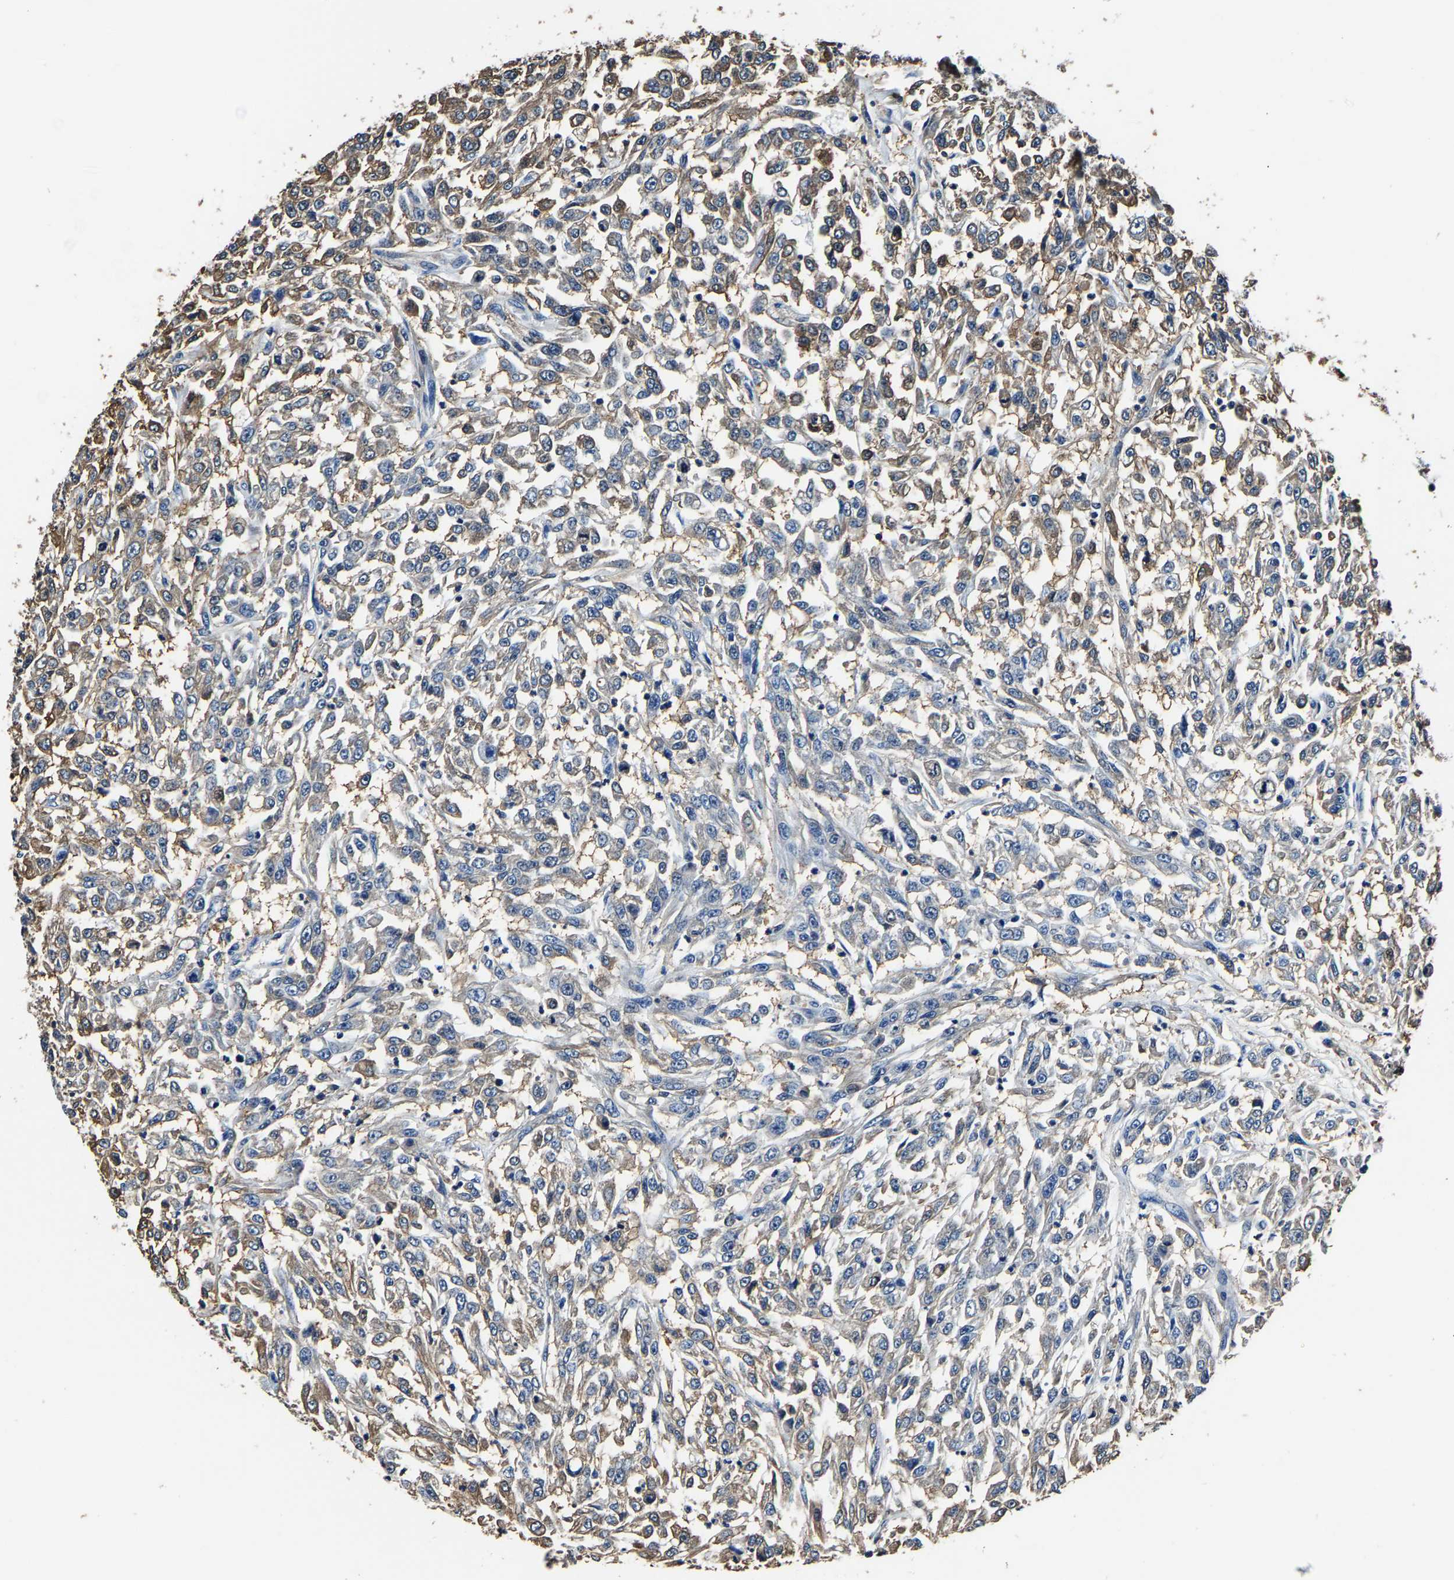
{"staining": {"intensity": "weak", "quantity": "25%-75%", "location": "cytoplasmic/membranous"}, "tissue": "urothelial cancer", "cell_type": "Tumor cells", "image_type": "cancer", "snomed": [{"axis": "morphology", "description": "Urothelial carcinoma, High grade"}, {"axis": "topography", "description": "Urinary bladder"}], "caption": "Immunohistochemistry of human high-grade urothelial carcinoma demonstrates low levels of weak cytoplasmic/membranous expression in approximately 25%-75% of tumor cells.", "gene": "ALDOB", "patient": {"sex": "male", "age": 46}}